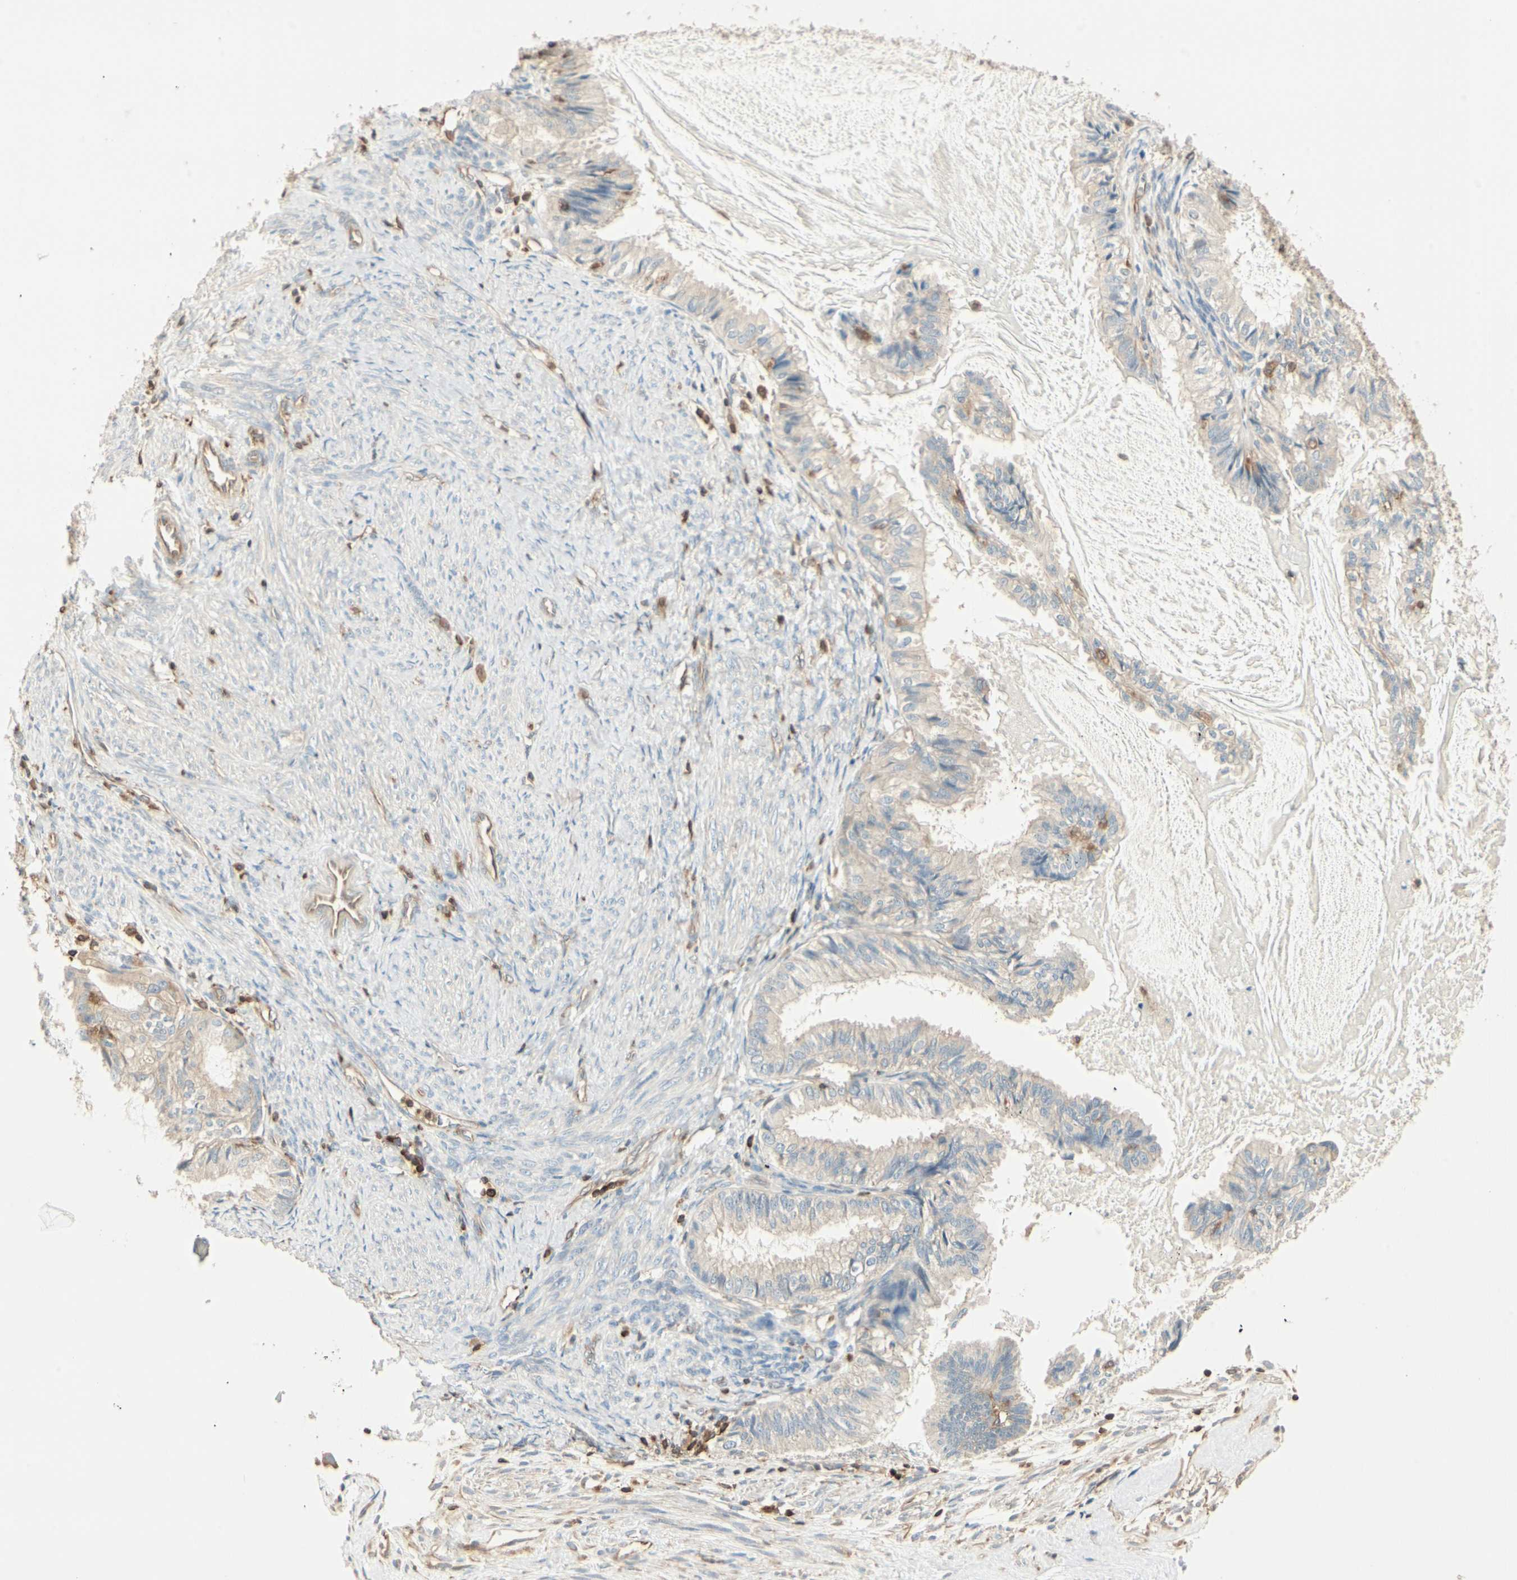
{"staining": {"intensity": "weak", "quantity": ">75%", "location": "cytoplasmic/membranous"}, "tissue": "cervical cancer", "cell_type": "Tumor cells", "image_type": "cancer", "snomed": [{"axis": "morphology", "description": "Normal tissue, NOS"}, {"axis": "morphology", "description": "Adenocarcinoma, NOS"}, {"axis": "topography", "description": "Cervix"}, {"axis": "topography", "description": "Endometrium"}], "caption": "Immunohistochemical staining of cervical cancer displays low levels of weak cytoplasmic/membranous staining in approximately >75% of tumor cells. The protein is shown in brown color, while the nuclei are stained blue.", "gene": "CRLF3", "patient": {"sex": "female", "age": 86}}